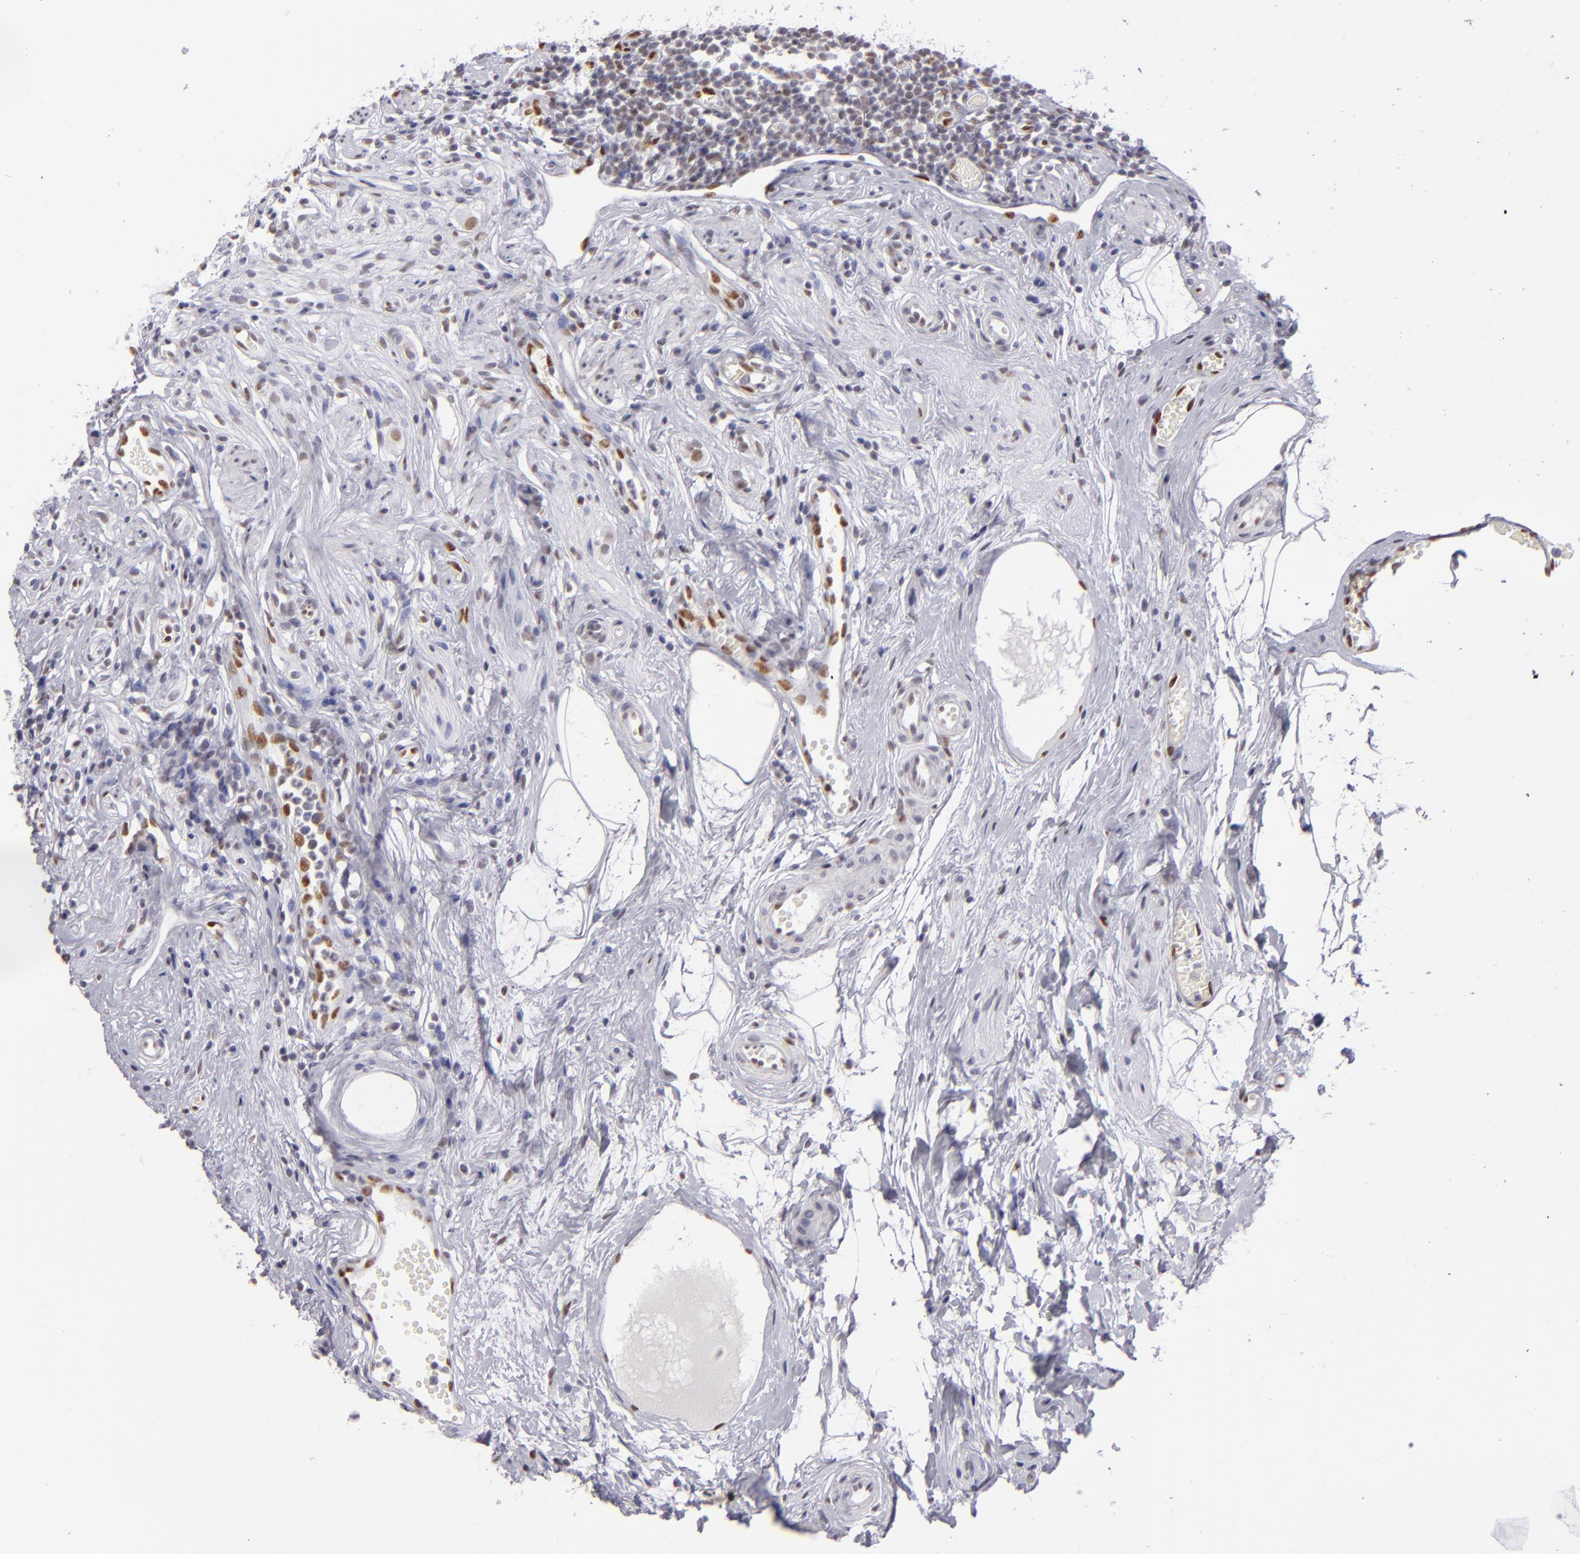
{"staining": {"intensity": "moderate", "quantity": "25%-75%", "location": "nuclear"}, "tissue": "appendix", "cell_type": "Glandular cells", "image_type": "normal", "snomed": [{"axis": "morphology", "description": "Normal tissue, NOS"}, {"axis": "topography", "description": "Appendix"}], "caption": "Immunohistochemistry of benign appendix exhibits medium levels of moderate nuclear expression in about 25%-75% of glandular cells.", "gene": "TOP3A", "patient": {"sex": "male", "age": 38}}